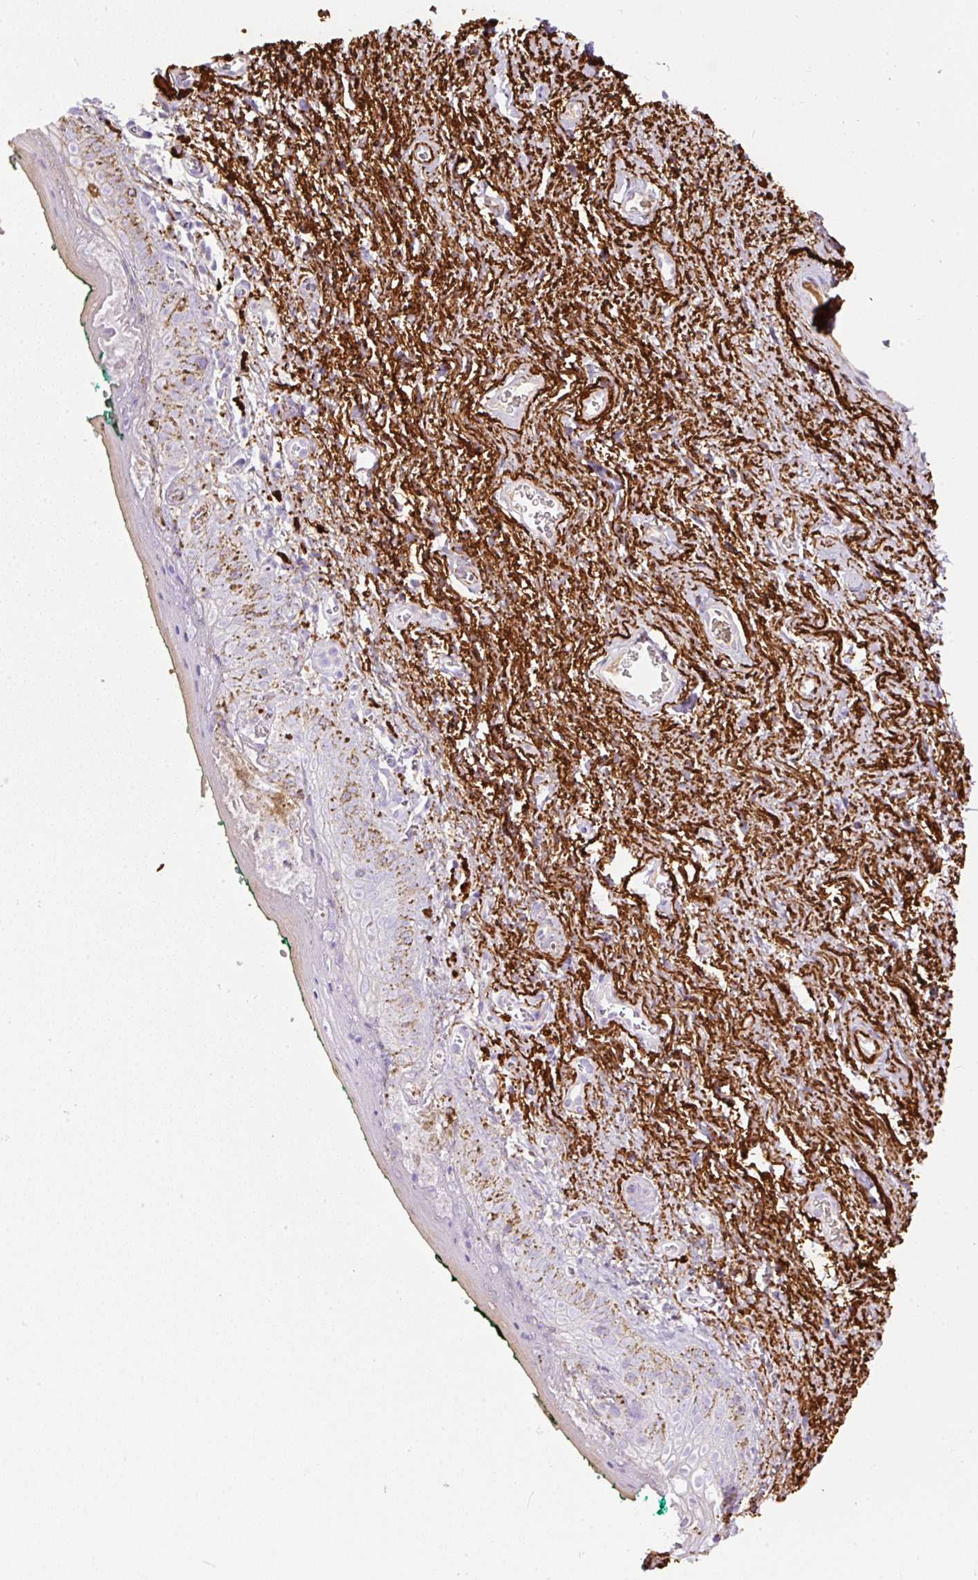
{"staining": {"intensity": "negative", "quantity": "none", "location": "none"}, "tissue": "vagina", "cell_type": "Squamous epithelial cells", "image_type": "normal", "snomed": [{"axis": "morphology", "description": "Normal tissue, NOS"}, {"axis": "topography", "description": "Vulva"}, {"axis": "topography", "description": "Vagina"}, {"axis": "topography", "description": "Peripheral nerve tissue"}], "caption": "Immunohistochemistry (IHC) image of benign vagina stained for a protein (brown), which demonstrates no staining in squamous epithelial cells. (DAB (3,3'-diaminobenzidine) immunohistochemistry (IHC) visualized using brightfield microscopy, high magnification).", "gene": "APCS", "patient": {"sex": "female", "age": 66}}